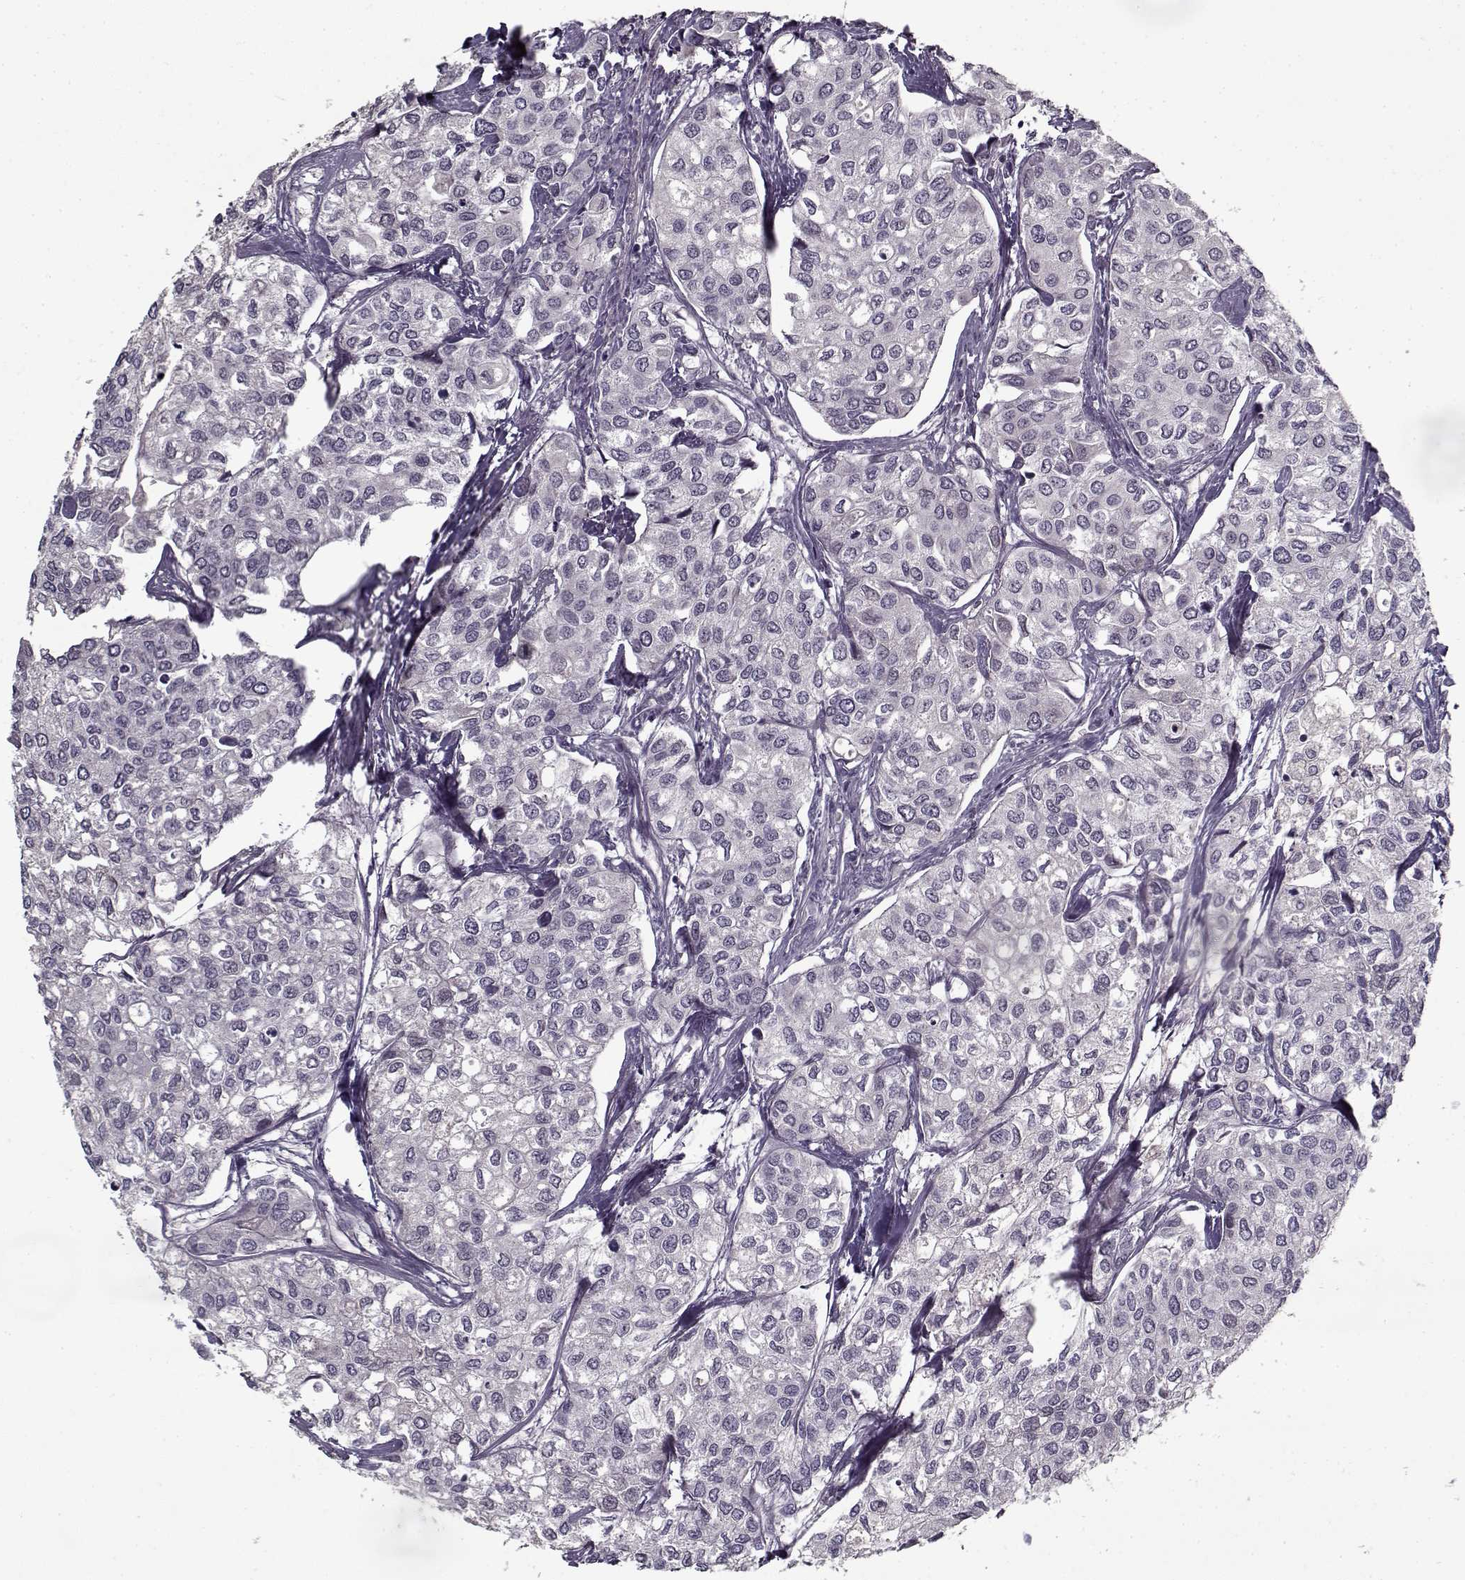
{"staining": {"intensity": "negative", "quantity": "none", "location": "none"}, "tissue": "urothelial cancer", "cell_type": "Tumor cells", "image_type": "cancer", "snomed": [{"axis": "morphology", "description": "Urothelial carcinoma, High grade"}, {"axis": "topography", "description": "Urinary bladder"}], "caption": "There is no significant expression in tumor cells of urothelial carcinoma (high-grade).", "gene": "LAMA2", "patient": {"sex": "male", "age": 73}}